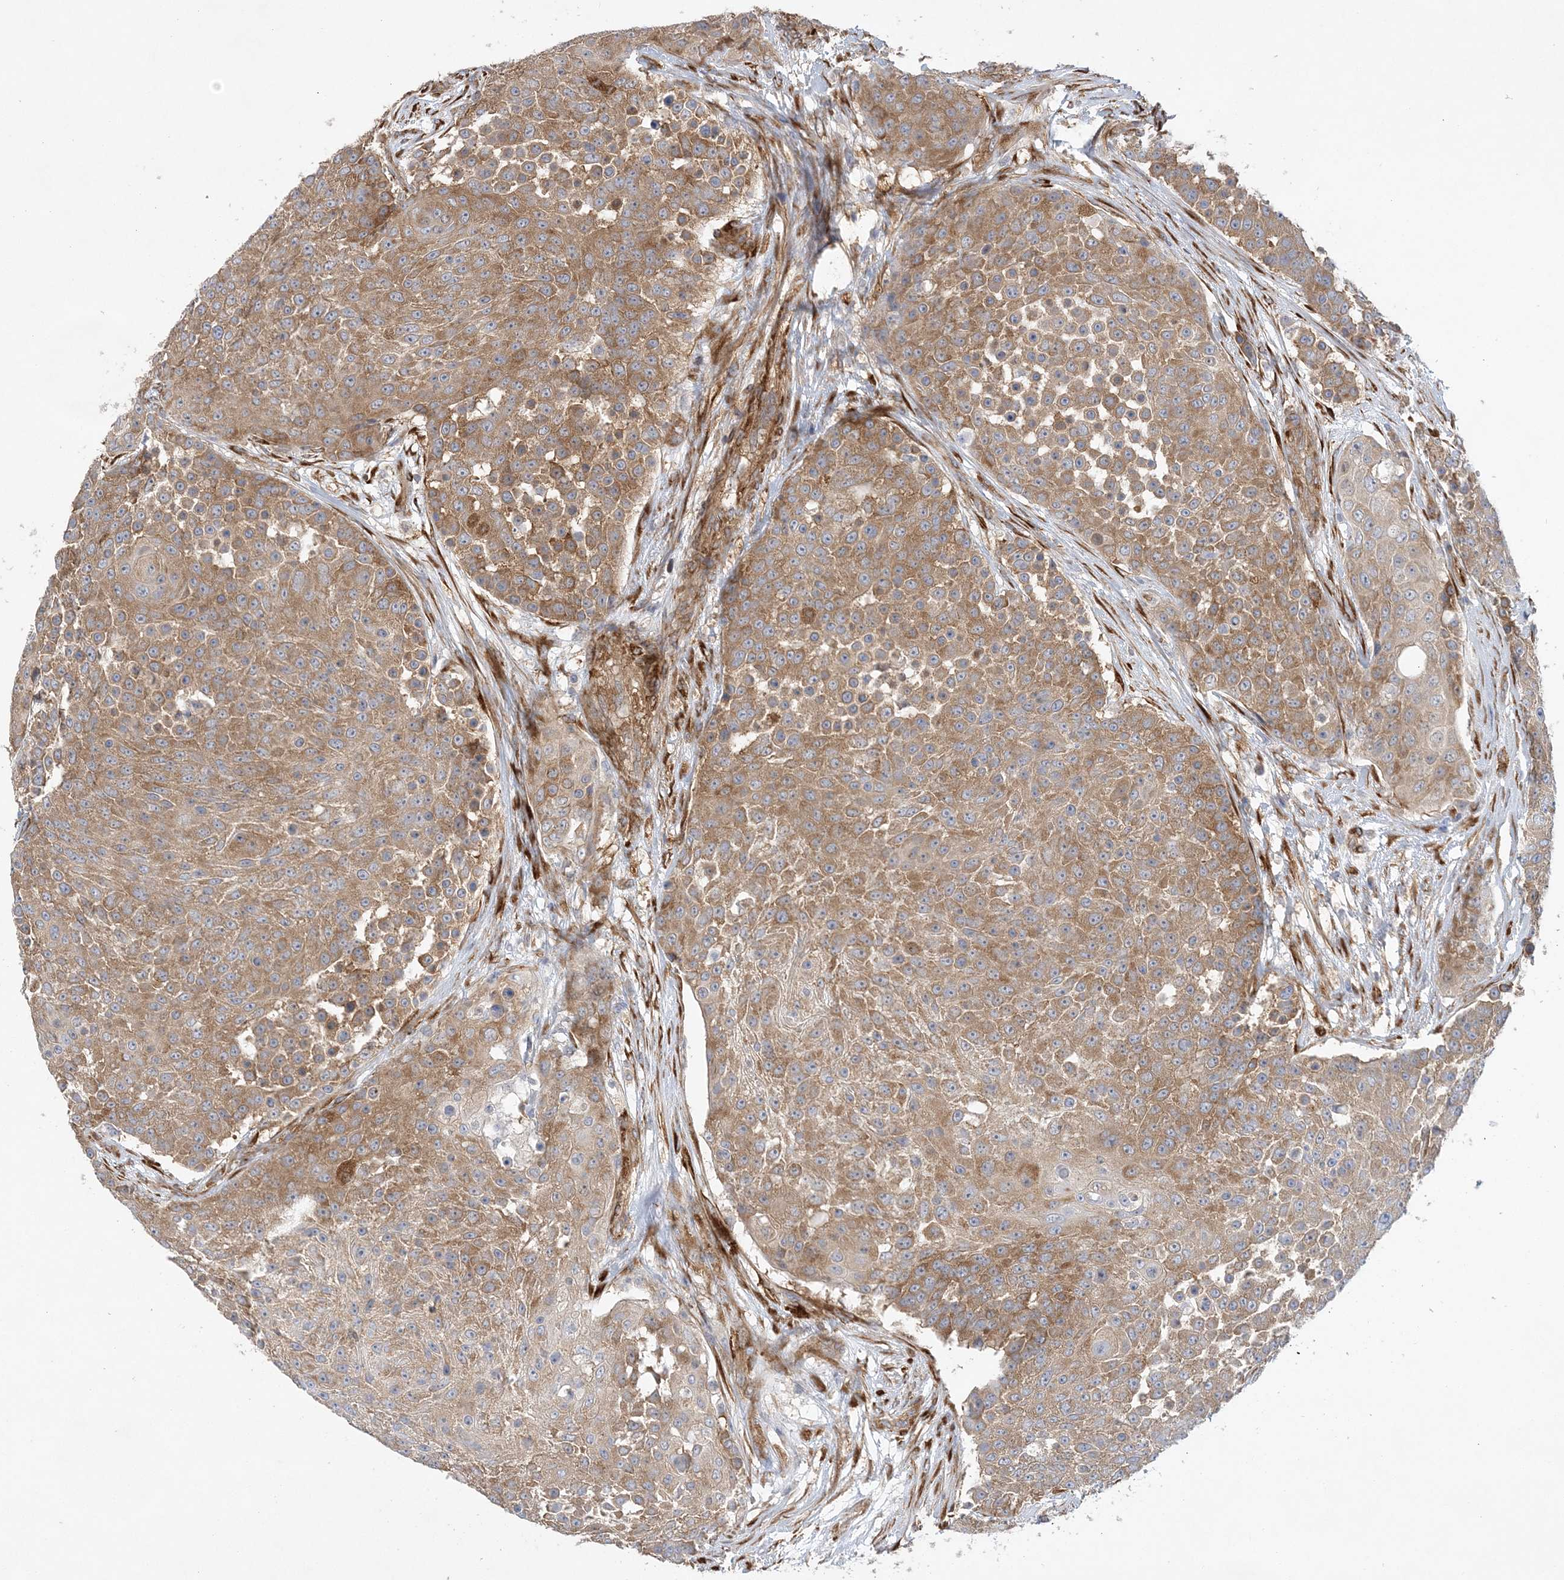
{"staining": {"intensity": "moderate", "quantity": ">75%", "location": "cytoplasmic/membranous"}, "tissue": "urothelial cancer", "cell_type": "Tumor cells", "image_type": "cancer", "snomed": [{"axis": "morphology", "description": "Urothelial carcinoma, High grade"}, {"axis": "topography", "description": "Urinary bladder"}], "caption": "Immunohistochemical staining of human urothelial cancer demonstrates medium levels of moderate cytoplasmic/membranous protein expression in approximately >75% of tumor cells.", "gene": "MAP4K5", "patient": {"sex": "female", "age": 63}}